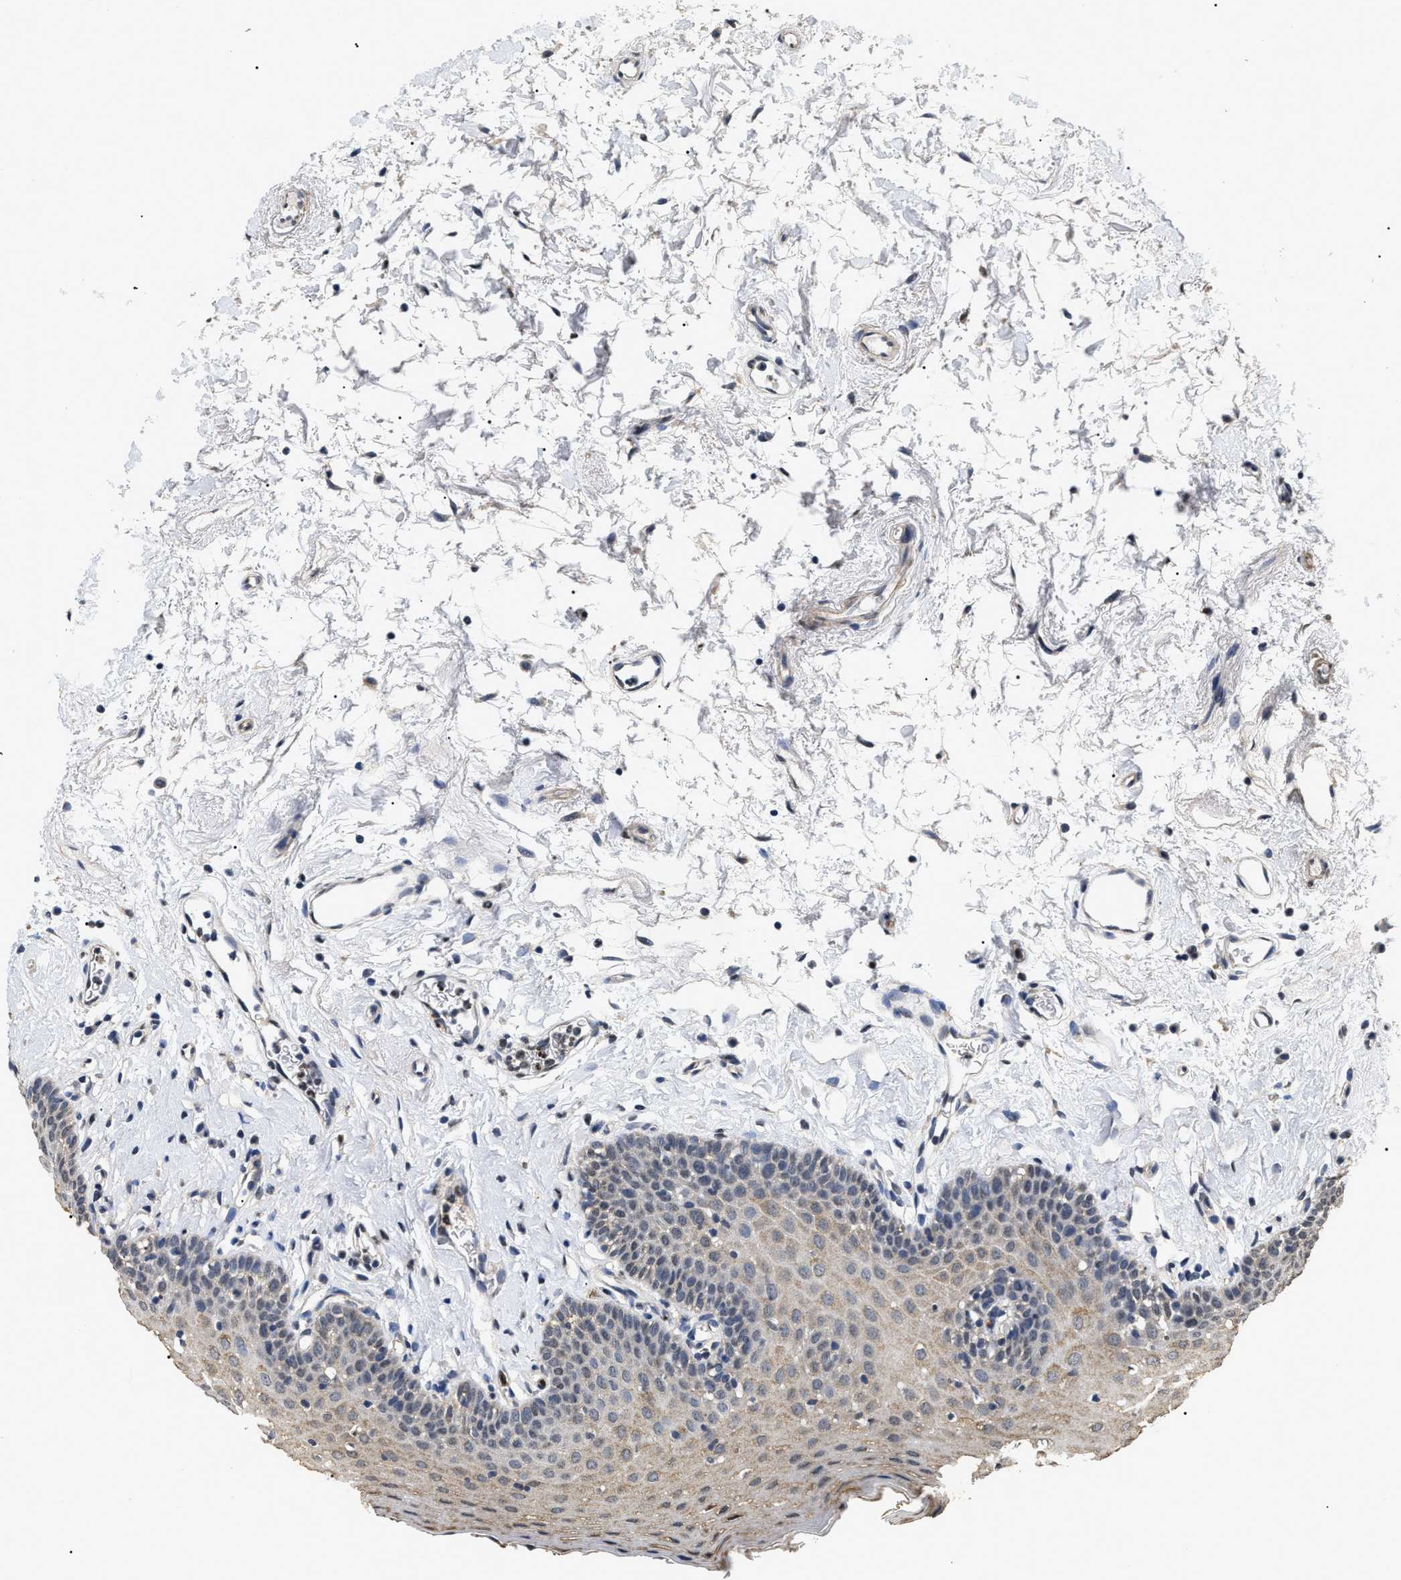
{"staining": {"intensity": "weak", "quantity": "25%-75%", "location": "cytoplasmic/membranous"}, "tissue": "oral mucosa", "cell_type": "Squamous epithelial cells", "image_type": "normal", "snomed": [{"axis": "morphology", "description": "Normal tissue, NOS"}, {"axis": "topography", "description": "Oral tissue"}], "caption": "Protein analysis of benign oral mucosa reveals weak cytoplasmic/membranous expression in about 25%-75% of squamous epithelial cells.", "gene": "ANP32E", "patient": {"sex": "male", "age": 66}}